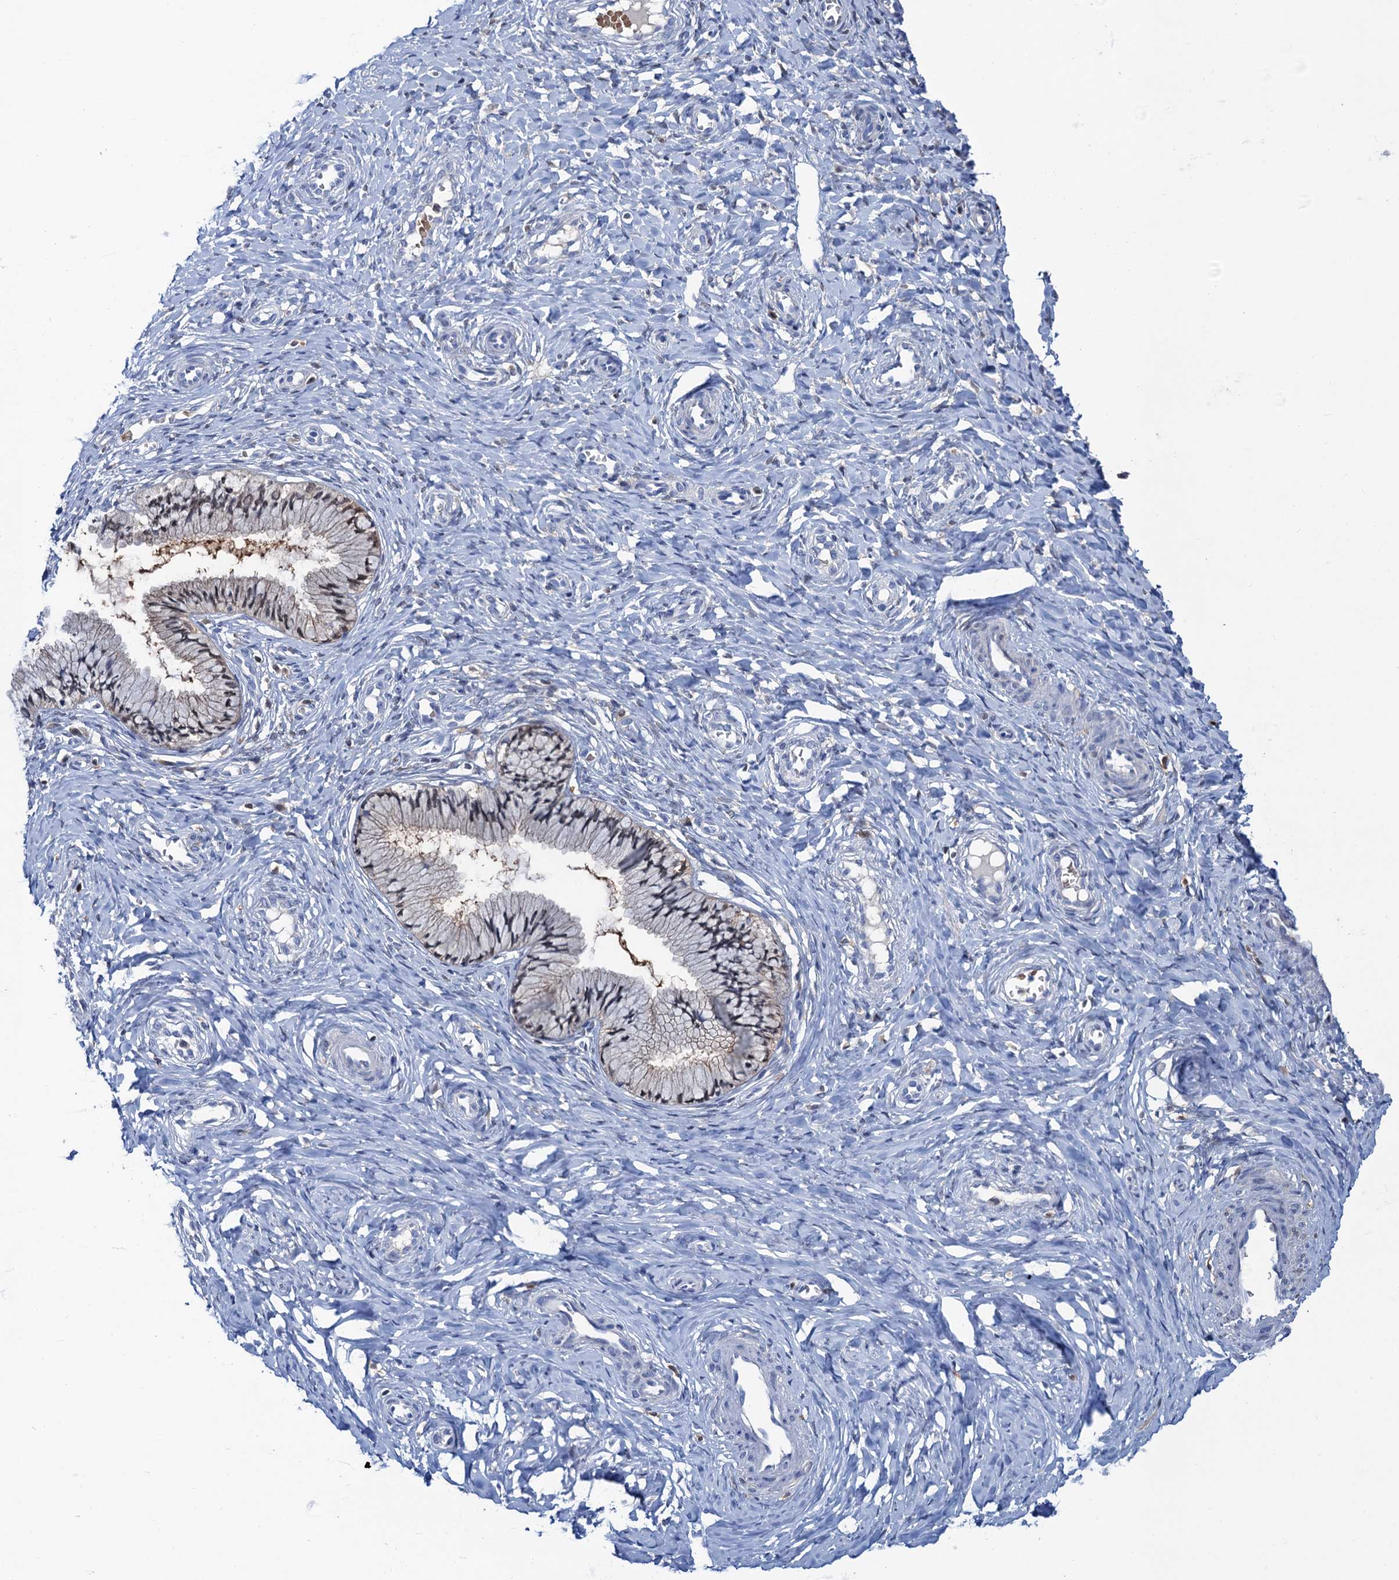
{"staining": {"intensity": "negative", "quantity": "none", "location": "none"}, "tissue": "cervix", "cell_type": "Glandular cells", "image_type": "normal", "snomed": [{"axis": "morphology", "description": "Normal tissue, NOS"}, {"axis": "topography", "description": "Cervix"}], "caption": "Cervix stained for a protein using immunohistochemistry displays no expression glandular cells.", "gene": "FAH", "patient": {"sex": "female", "age": 27}}